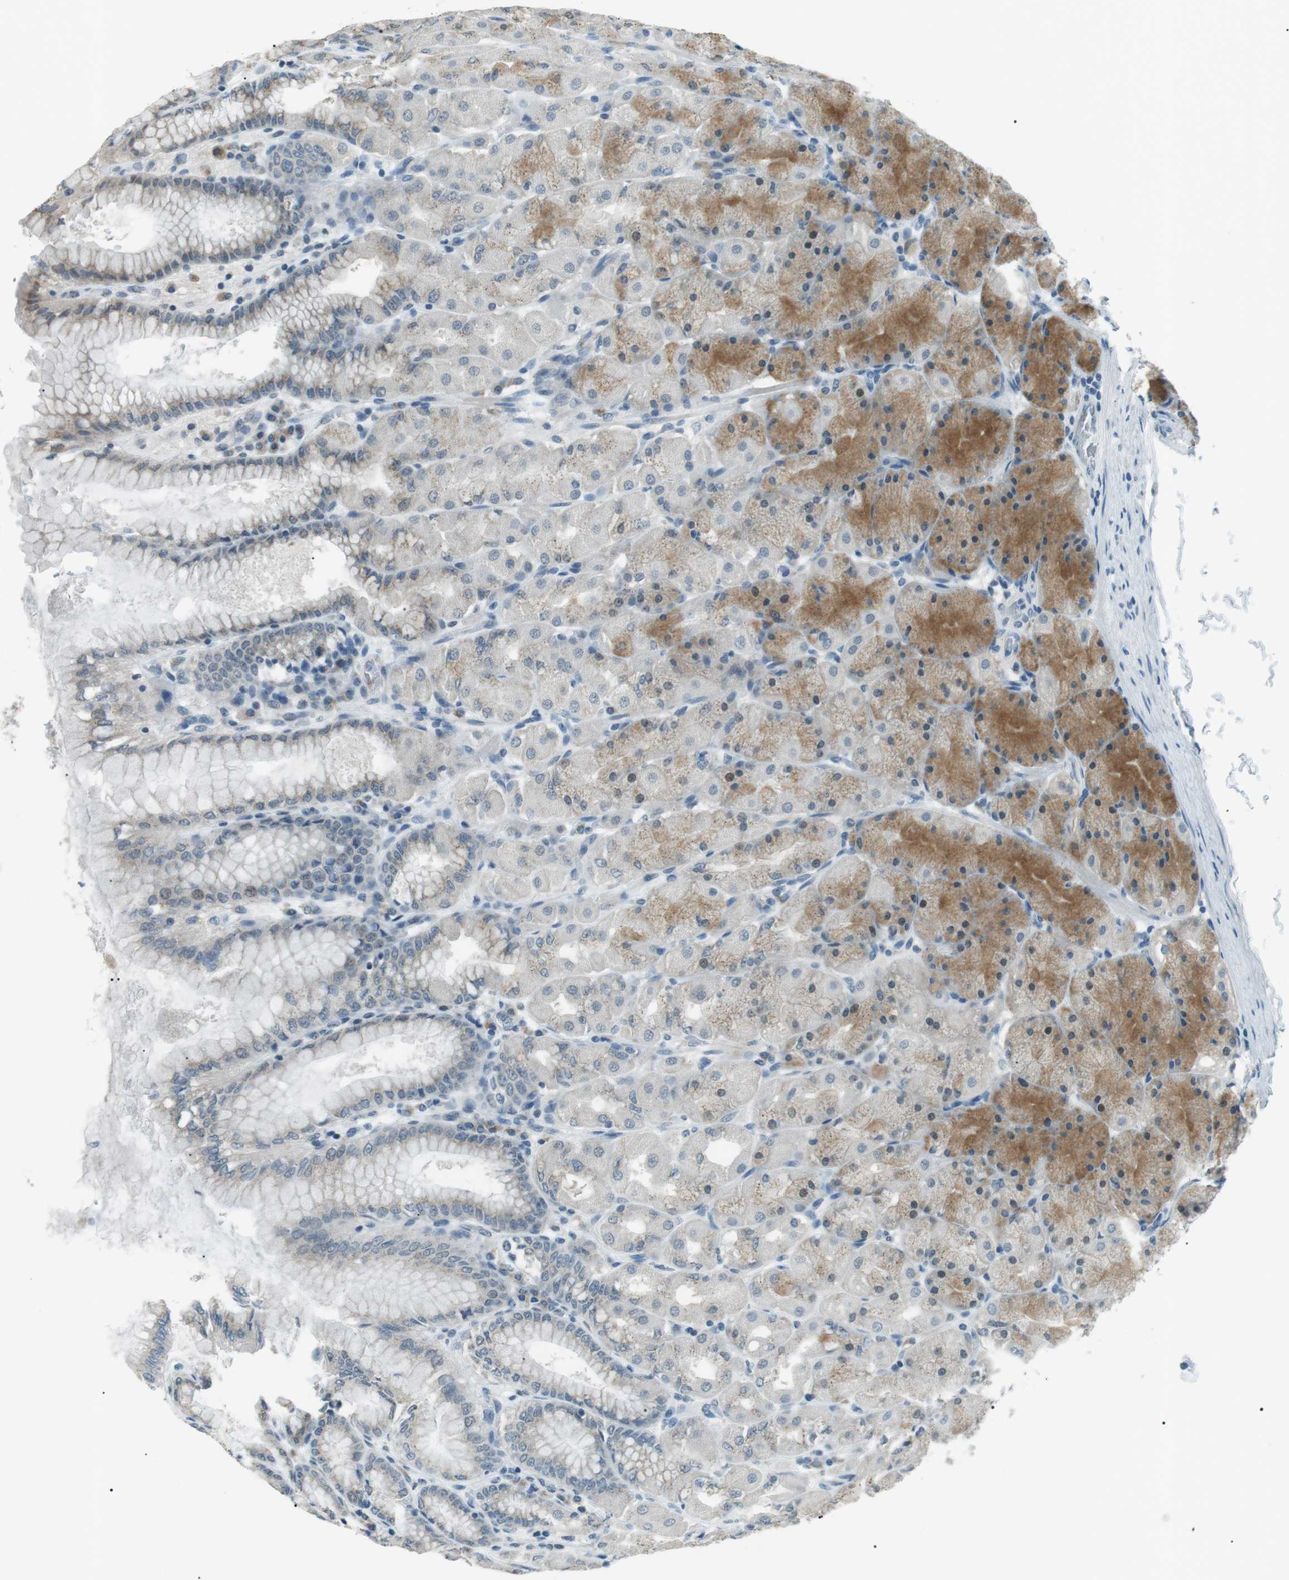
{"staining": {"intensity": "moderate", "quantity": "<25%", "location": "cytoplasmic/membranous"}, "tissue": "stomach", "cell_type": "Glandular cells", "image_type": "normal", "snomed": [{"axis": "morphology", "description": "Normal tissue, NOS"}, {"axis": "topography", "description": "Stomach, upper"}], "caption": "About <25% of glandular cells in normal human stomach demonstrate moderate cytoplasmic/membranous protein expression as visualized by brown immunohistochemical staining.", "gene": "ENSG00000289724", "patient": {"sex": "female", "age": 56}}